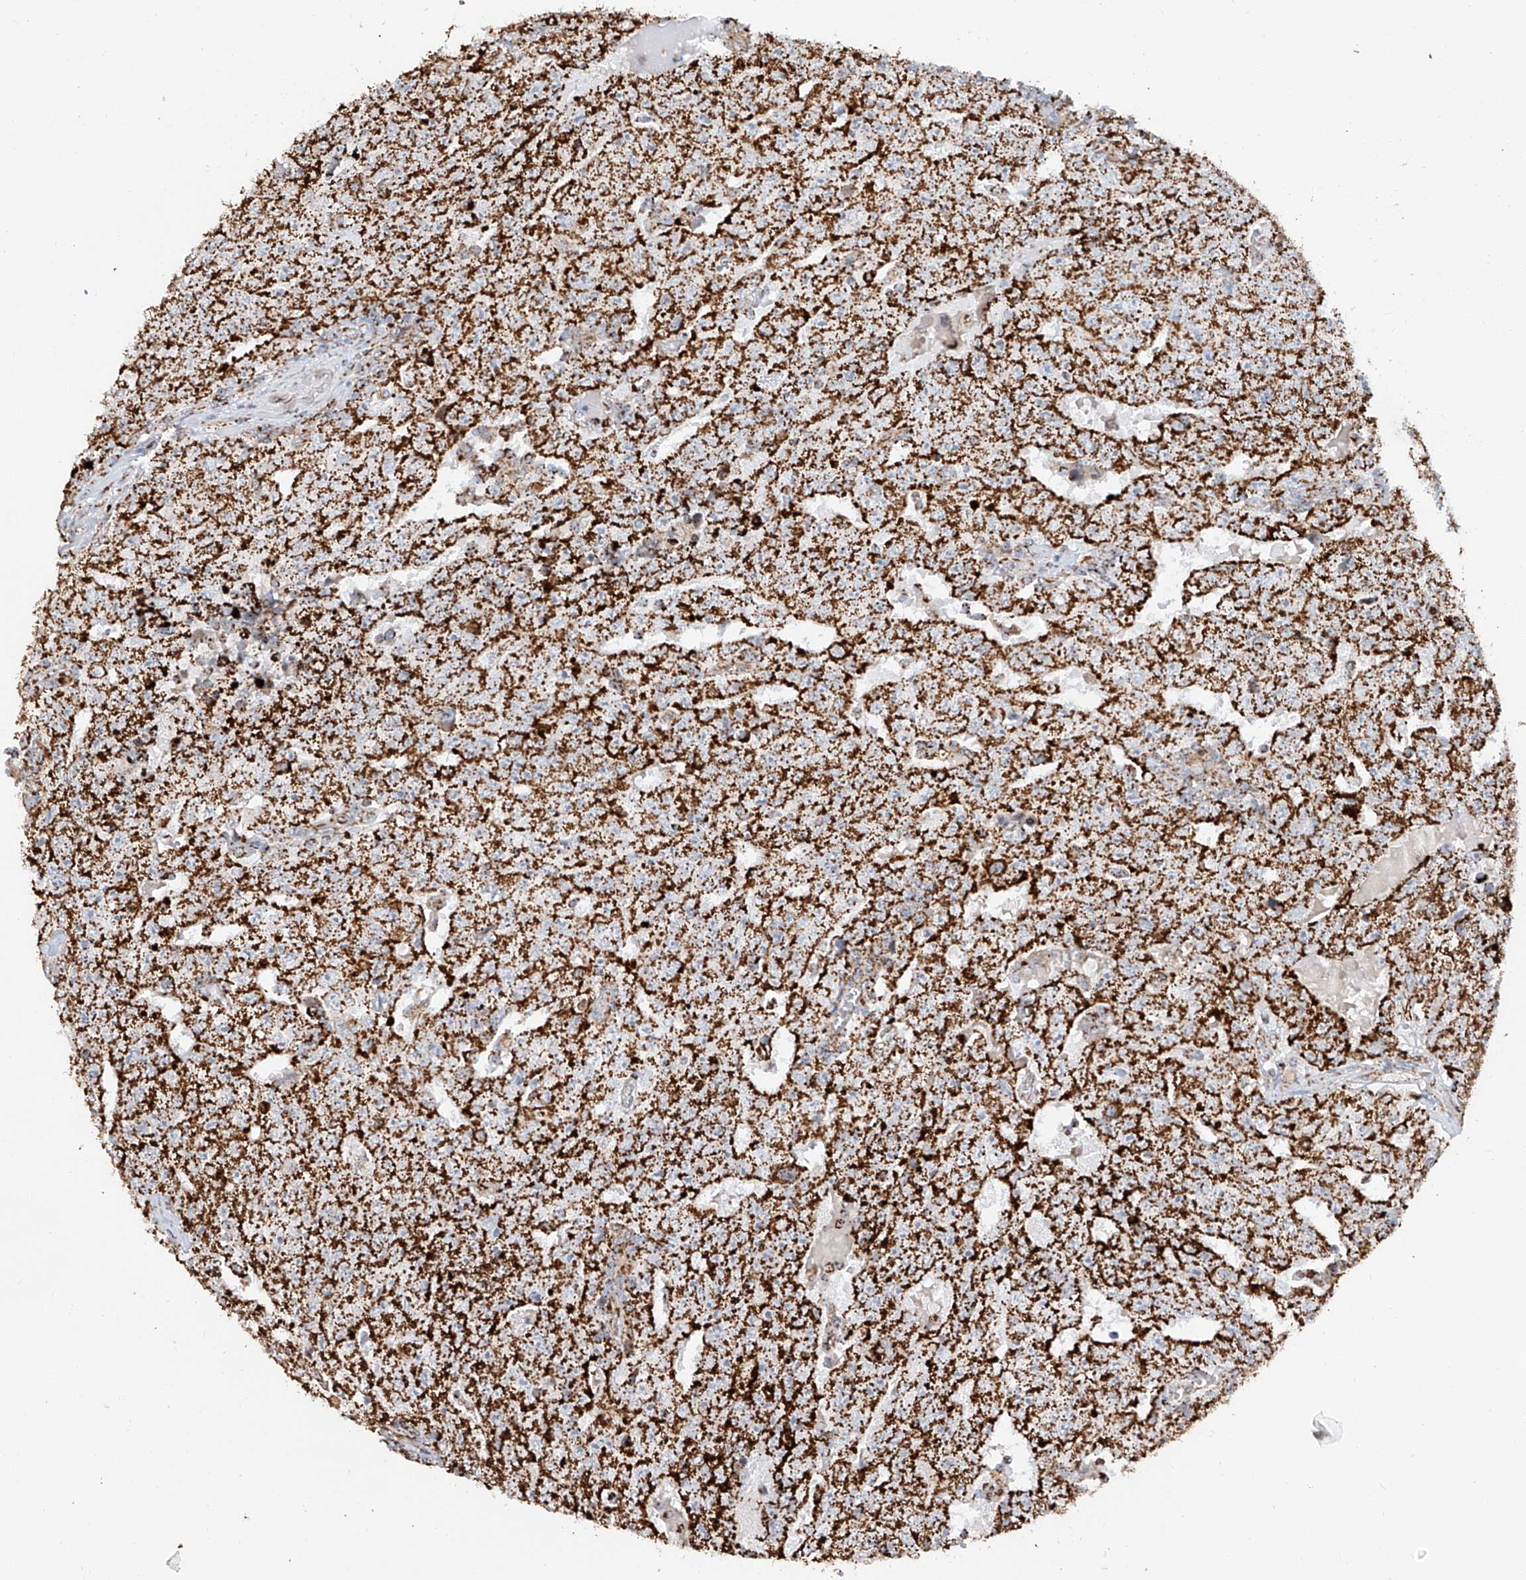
{"staining": {"intensity": "strong", "quantity": ">75%", "location": "cytoplasmic/membranous"}, "tissue": "testis cancer", "cell_type": "Tumor cells", "image_type": "cancer", "snomed": [{"axis": "morphology", "description": "Carcinoma, Embryonal, NOS"}, {"axis": "topography", "description": "Testis"}], "caption": "A brown stain shows strong cytoplasmic/membranous staining of a protein in testis cancer (embryonal carcinoma) tumor cells. (DAB IHC with brightfield microscopy, high magnification).", "gene": "TTC27", "patient": {"sex": "male", "age": 26}}